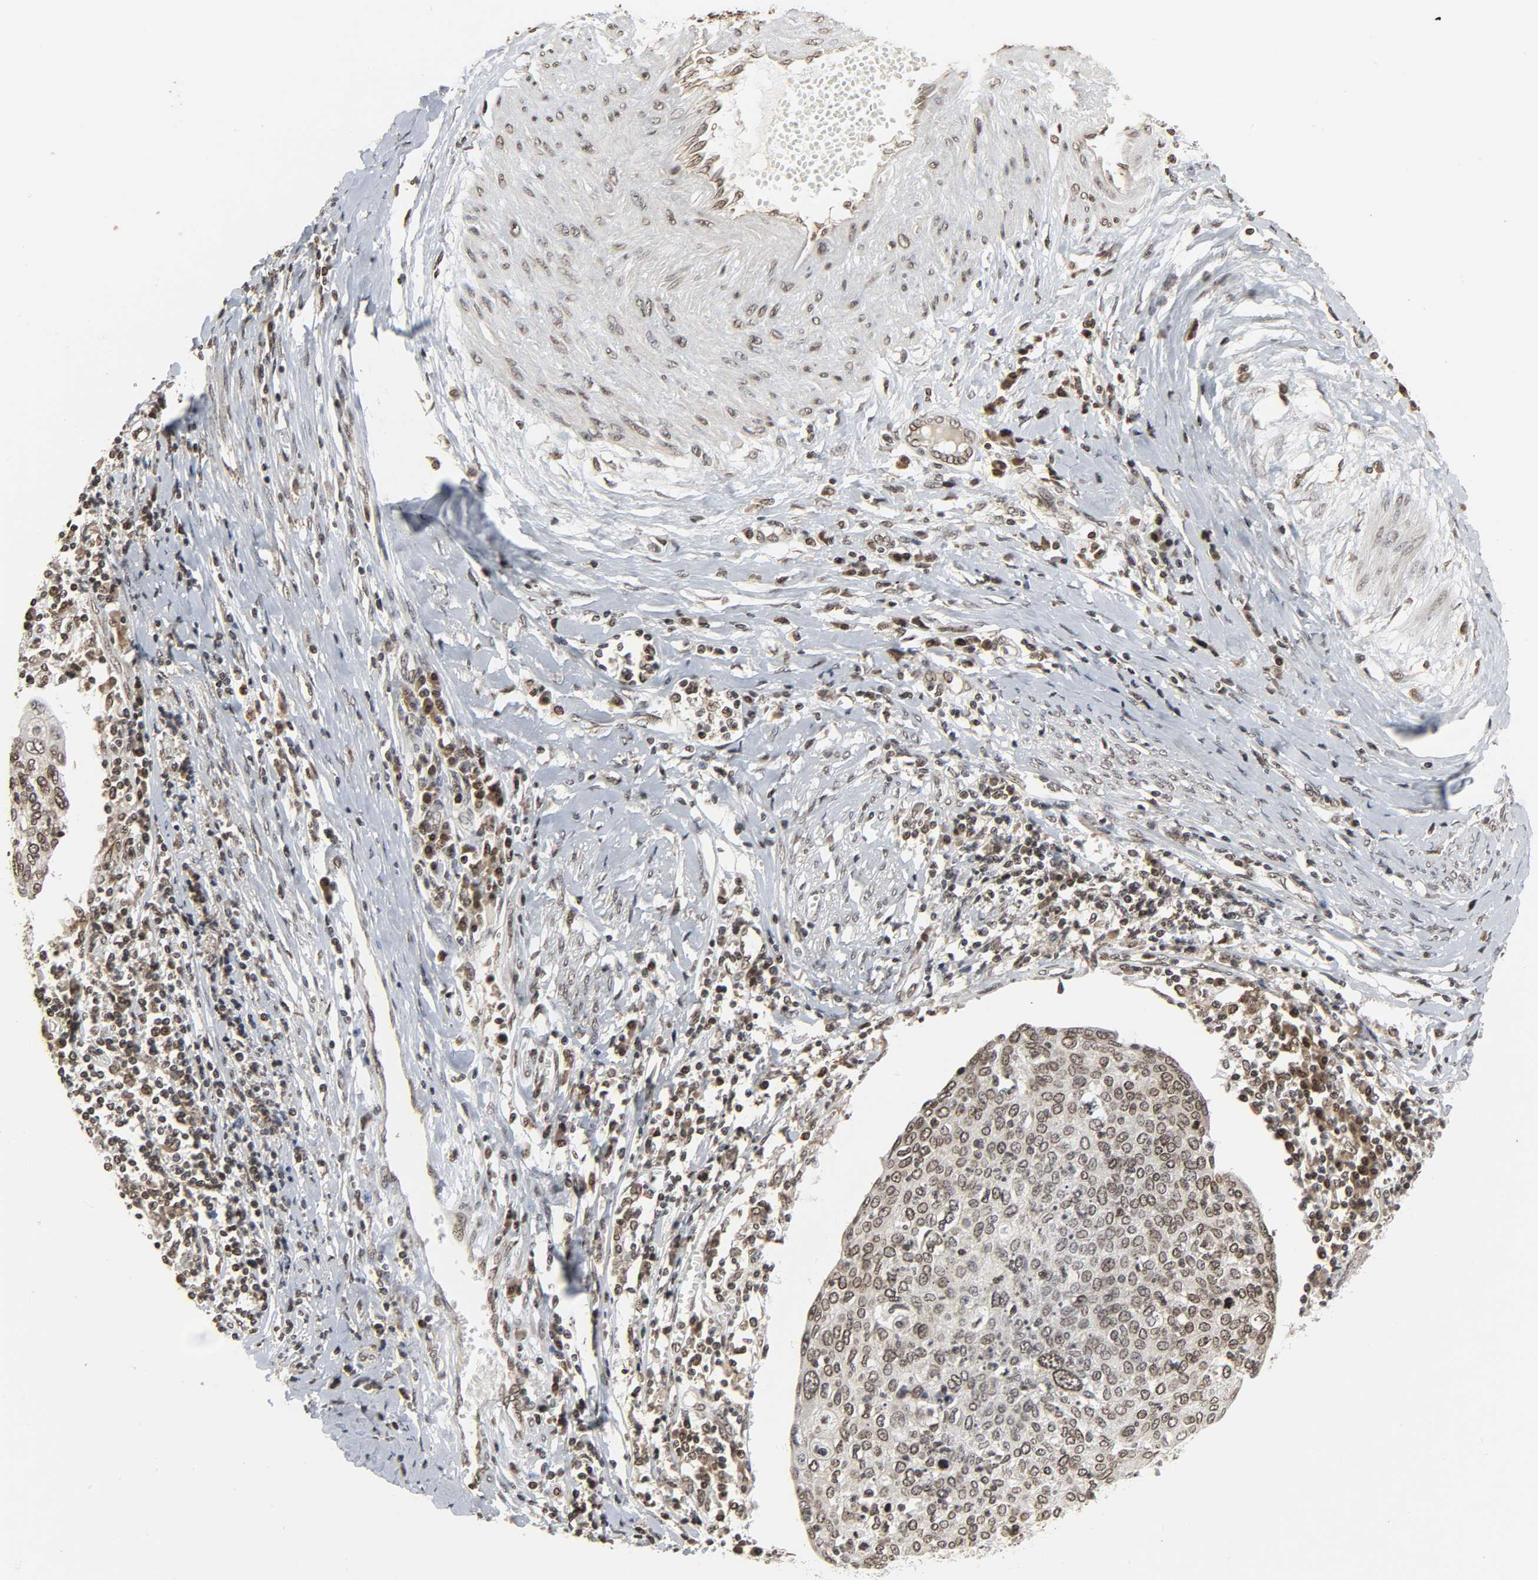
{"staining": {"intensity": "weak", "quantity": "25%-75%", "location": "nuclear"}, "tissue": "cervical cancer", "cell_type": "Tumor cells", "image_type": "cancer", "snomed": [{"axis": "morphology", "description": "Squamous cell carcinoma, NOS"}, {"axis": "topography", "description": "Cervix"}], "caption": "Weak nuclear expression for a protein is present in about 25%-75% of tumor cells of cervical cancer using immunohistochemistry (IHC).", "gene": "XRCC1", "patient": {"sex": "female", "age": 40}}